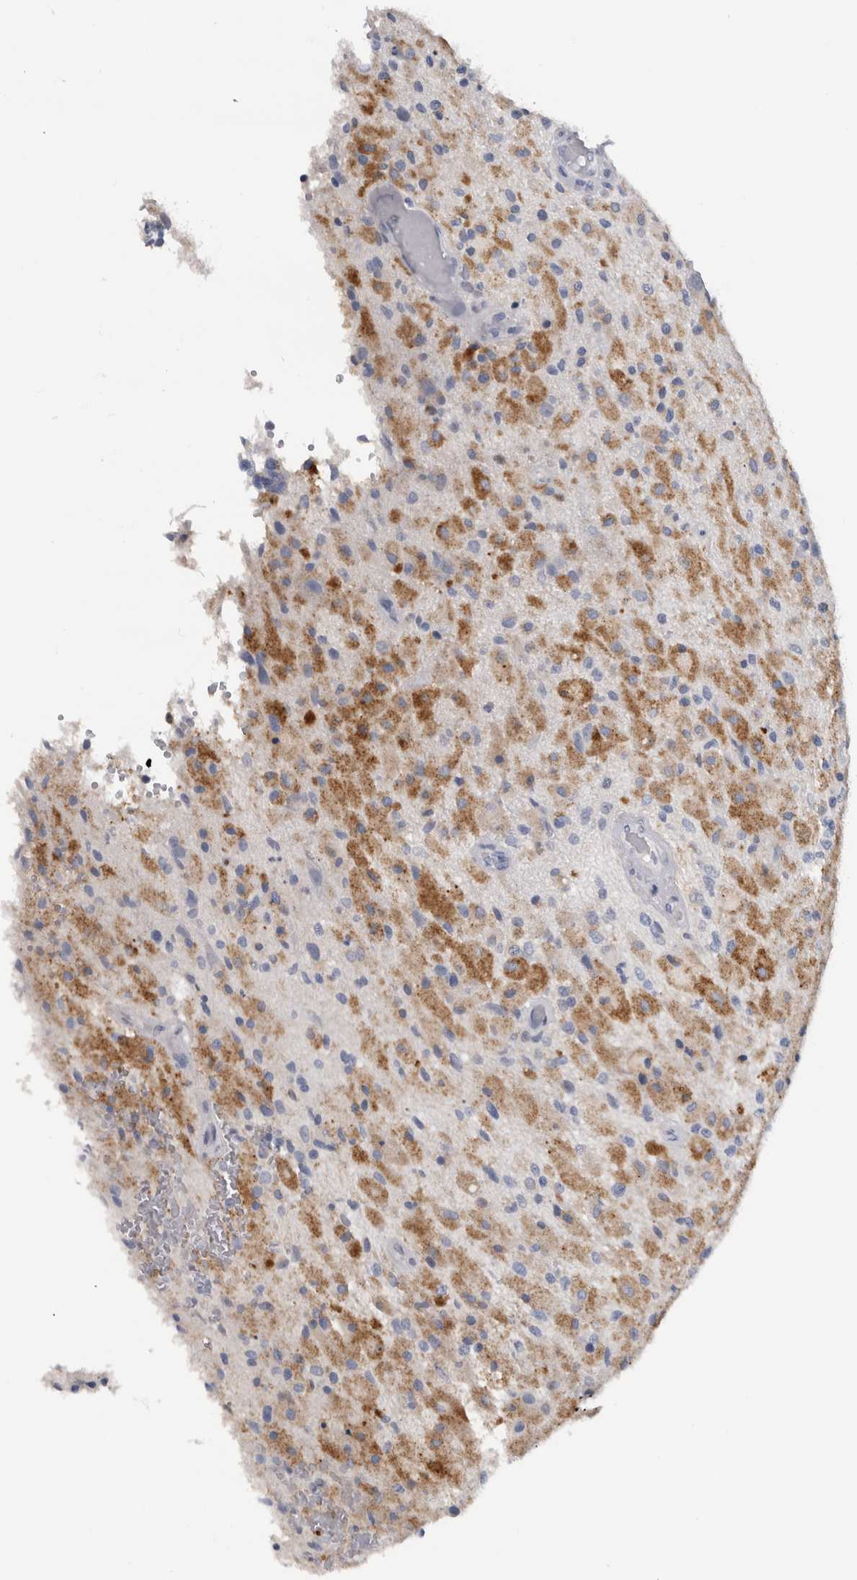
{"staining": {"intensity": "moderate", "quantity": ">75%", "location": "cytoplasmic/membranous"}, "tissue": "glioma", "cell_type": "Tumor cells", "image_type": "cancer", "snomed": [{"axis": "morphology", "description": "Normal tissue, NOS"}, {"axis": "morphology", "description": "Glioma, malignant, High grade"}, {"axis": "topography", "description": "Cerebral cortex"}], "caption": "A brown stain shows moderate cytoplasmic/membranous expression of a protein in malignant high-grade glioma tumor cells. The staining is performed using DAB brown chromogen to label protein expression. The nuclei are counter-stained blue using hematoxylin.", "gene": "CD63", "patient": {"sex": "male", "age": 77}}